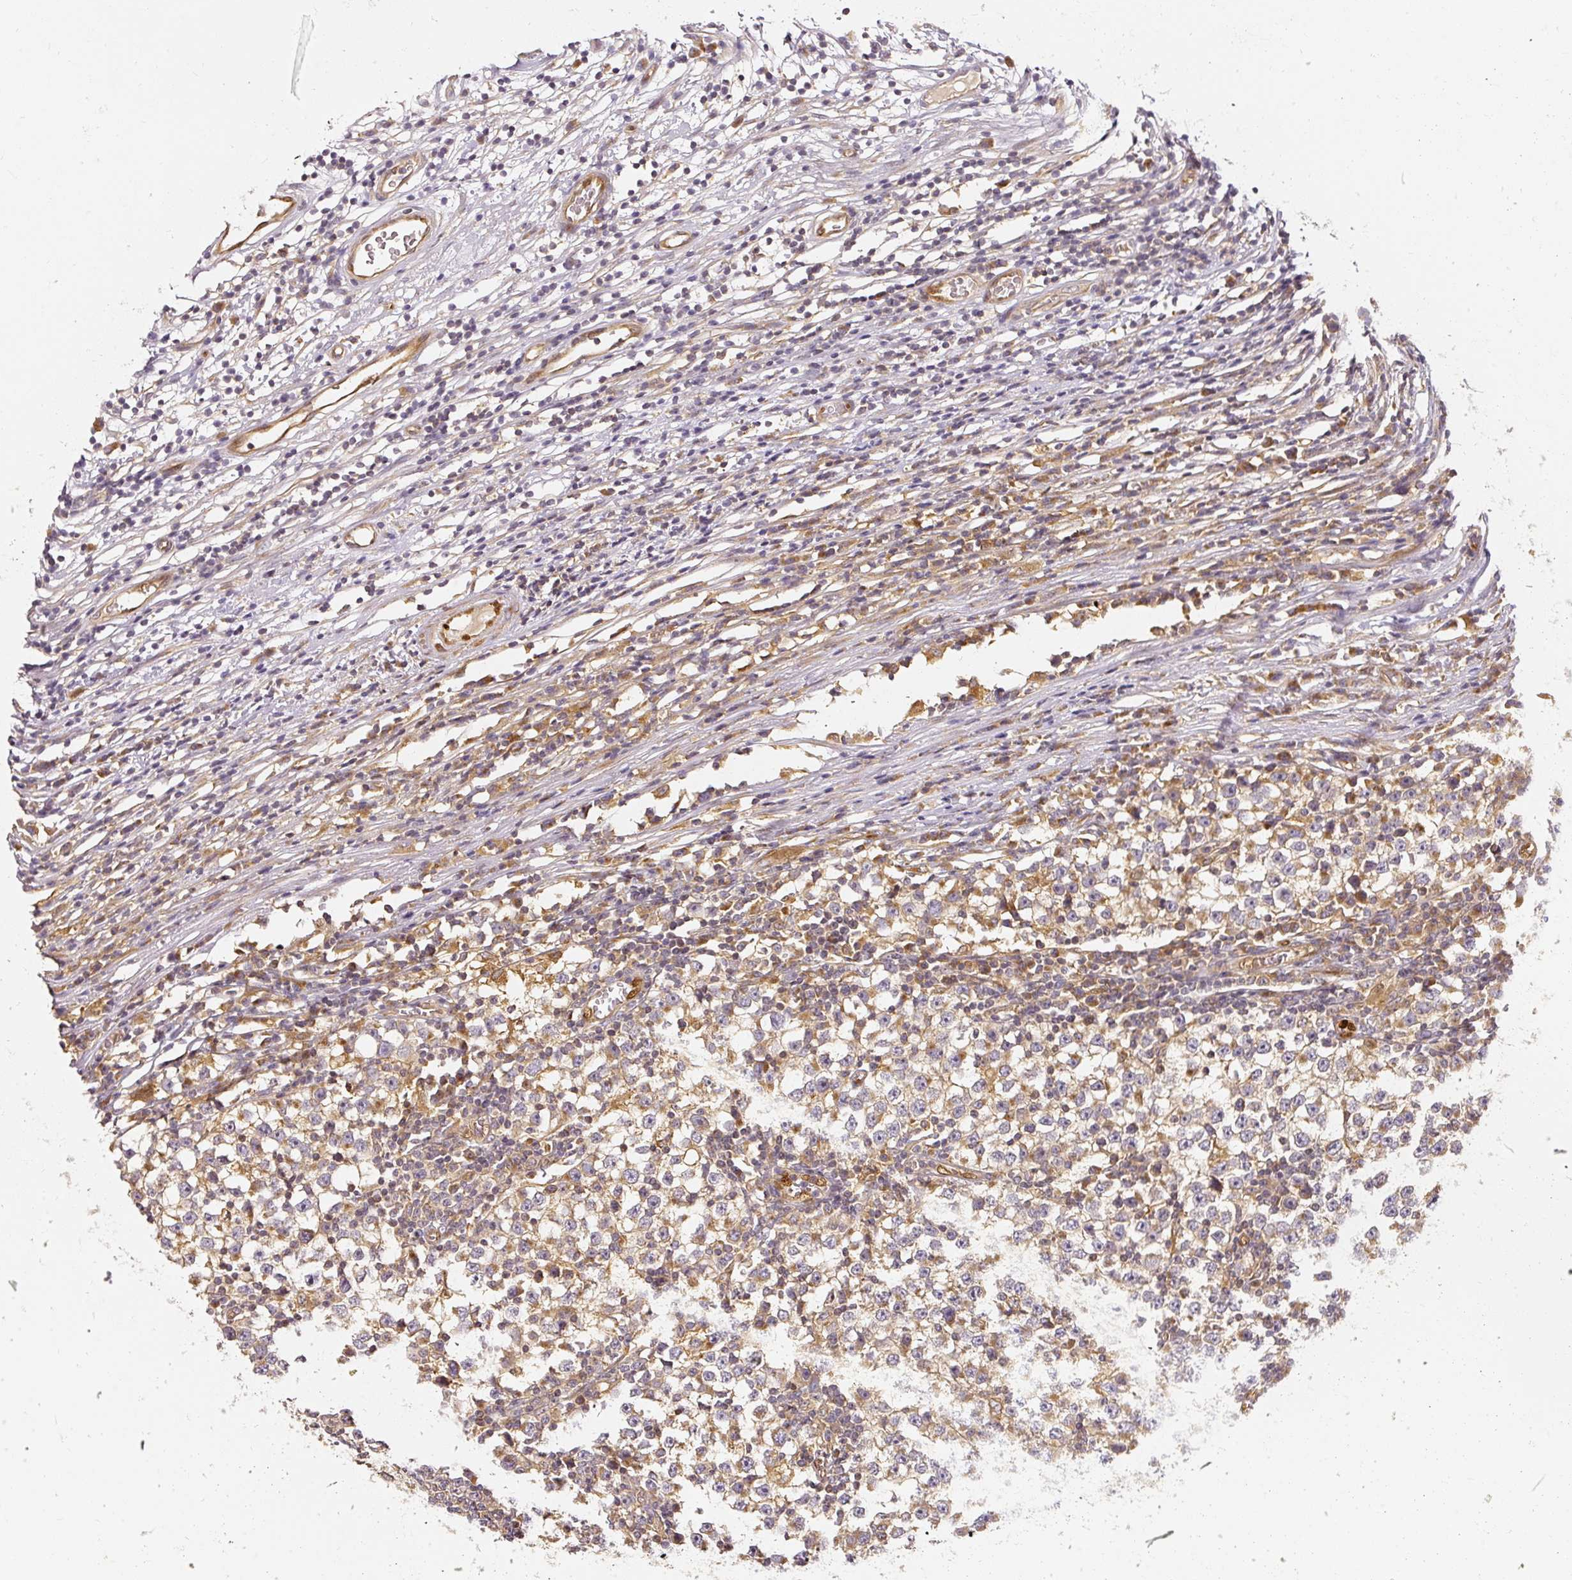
{"staining": {"intensity": "moderate", "quantity": "25%-75%", "location": "cytoplasmic/membranous"}, "tissue": "testis cancer", "cell_type": "Tumor cells", "image_type": "cancer", "snomed": [{"axis": "morphology", "description": "Seminoma, NOS"}, {"axis": "topography", "description": "Testis"}], "caption": "Brown immunohistochemical staining in testis cancer (seminoma) reveals moderate cytoplasmic/membranous expression in about 25%-75% of tumor cells.", "gene": "NAPA", "patient": {"sex": "male", "age": 65}}